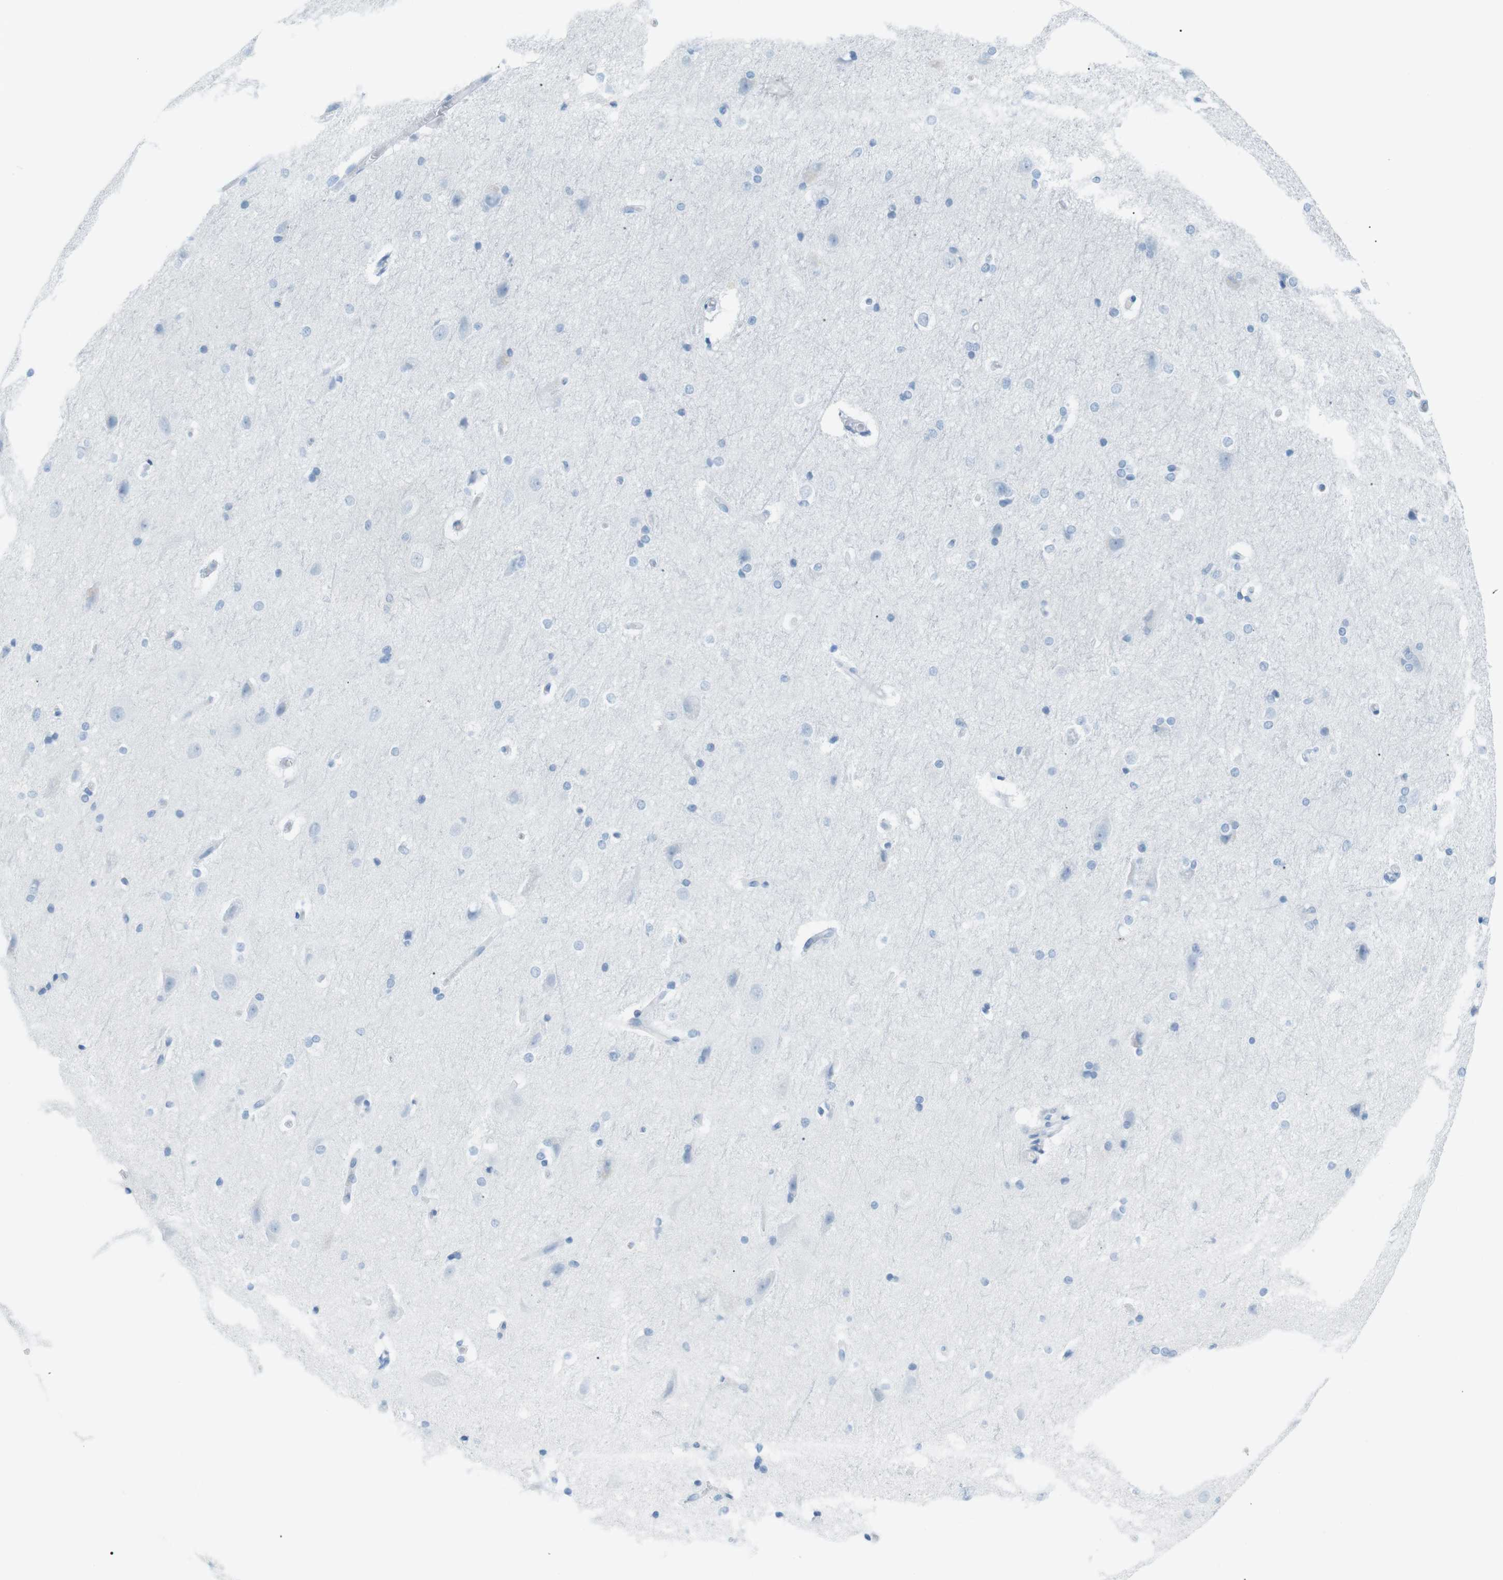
{"staining": {"intensity": "negative", "quantity": "none", "location": "none"}, "tissue": "hippocampus", "cell_type": "Glial cells", "image_type": "normal", "snomed": [{"axis": "morphology", "description": "Normal tissue, NOS"}, {"axis": "topography", "description": "Hippocampus"}], "caption": "The immunohistochemistry (IHC) histopathology image has no significant positivity in glial cells of hippocampus.", "gene": "AZGP1", "patient": {"sex": "female", "age": 19}}